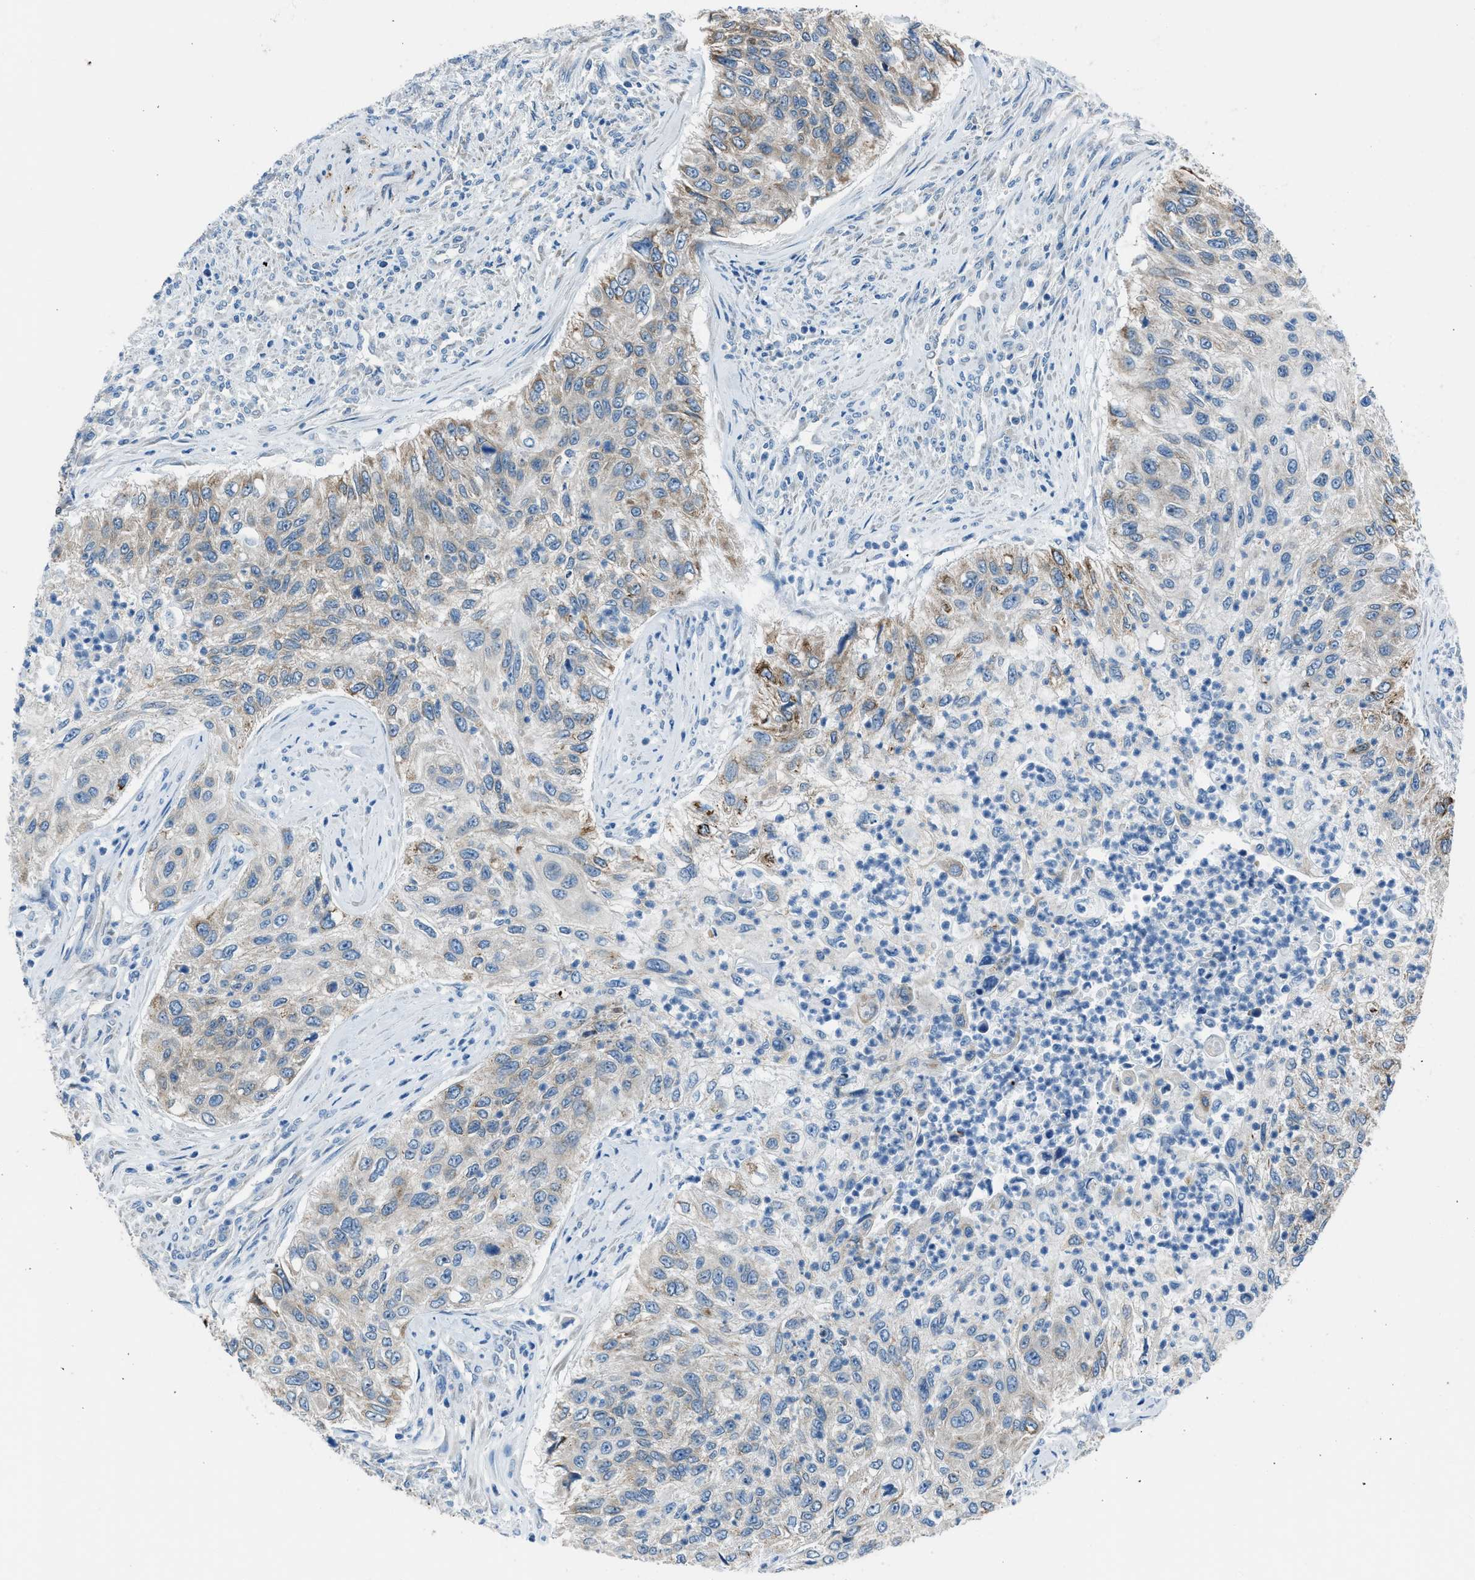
{"staining": {"intensity": "moderate", "quantity": "<25%", "location": "cytoplasmic/membranous"}, "tissue": "urothelial cancer", "cell_type": "Tumor cells", "image_type": "cancer", "snomed": [{"axis": "morphology", "description": "Urothelial carcinoma, High grade"}, {"axis": "topography", "description": "Urinary bladder"}], "caption": "The histopathology image displays staining of high-grade urothelial carcinoma, revealing moderate cytoplasmic/membranous protein positivity (brown color) within tumor cells. (DAB (3,3'-diaminobenzidine) IHC with brightfield microscopy, high magnification).", "gene": "RNF41", "patient": {"sex": "female", "age": 60}}